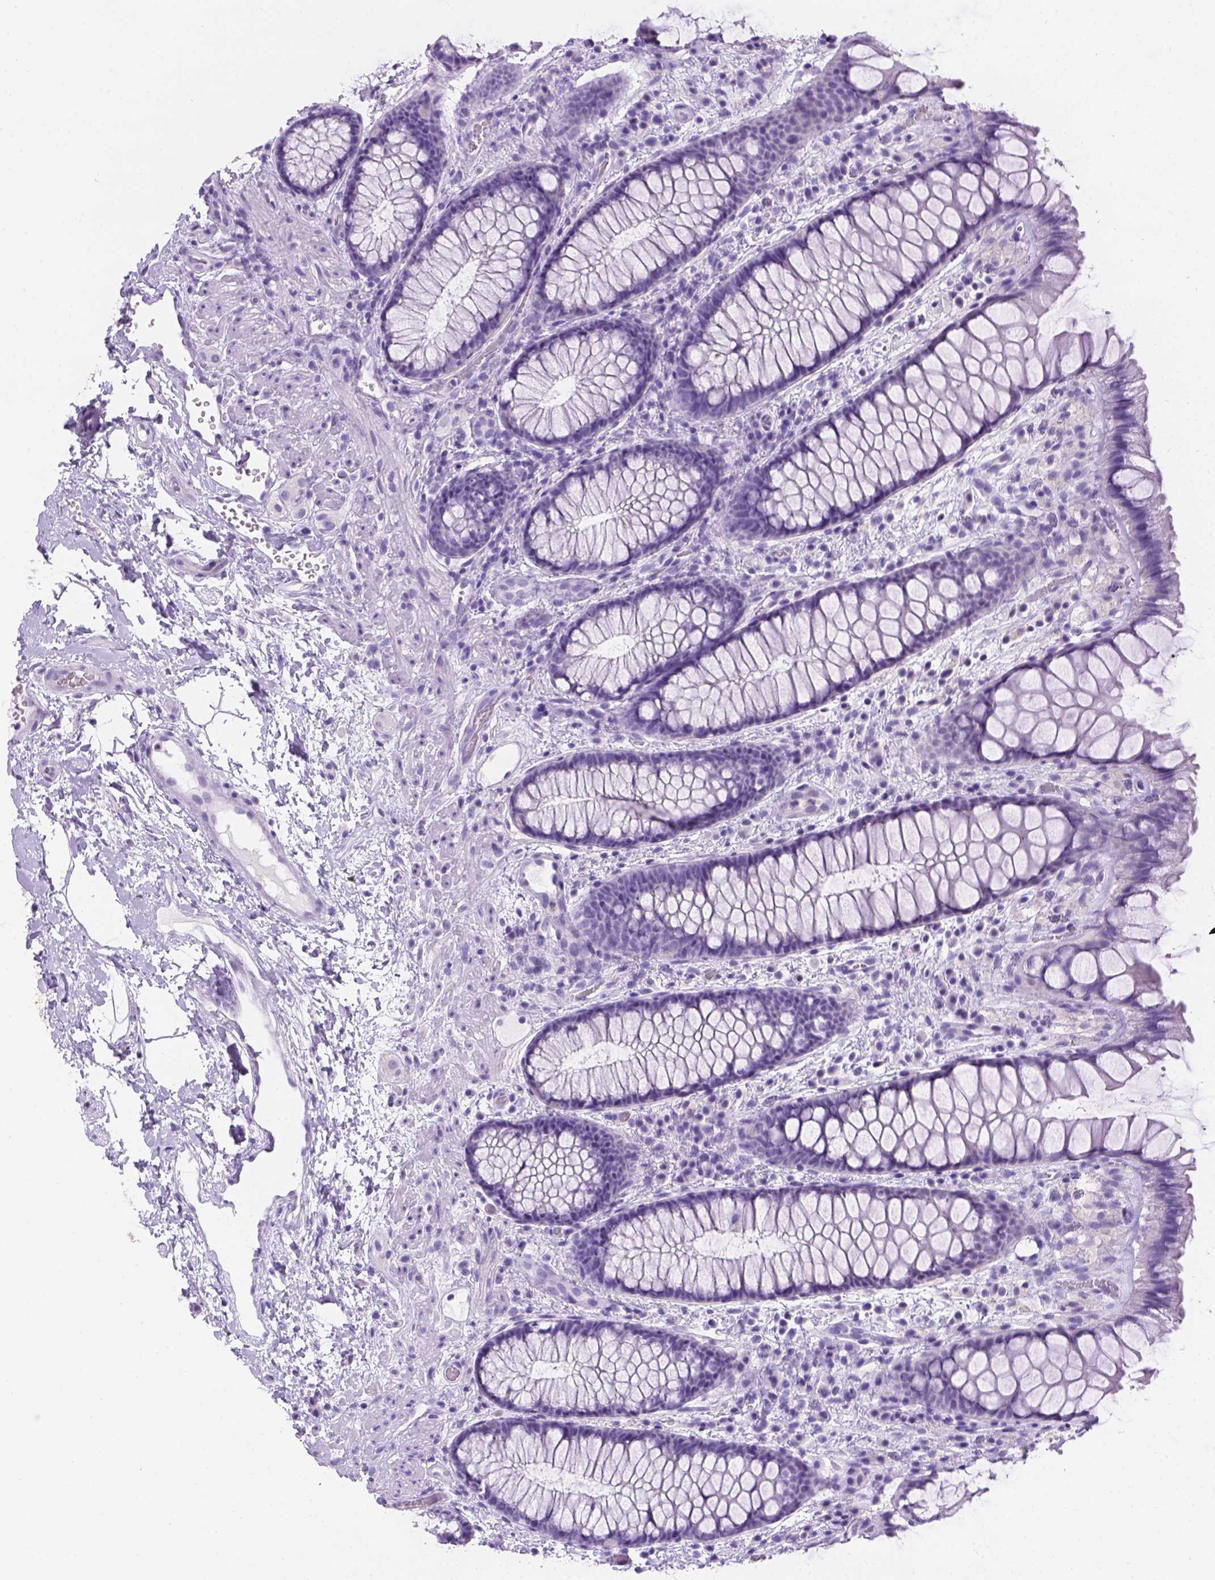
{"staining": {"intensity": "negative", "quantity": "none", "location": "none"}, "tissue": "rectum", "cell_type": "Glandular cells", "image_type": "normal", "snomed": [{"axis": "morphology", "description": "Normal tissue, NOS"}, {"axis": "topography", "description": "Rectum"}], "caption": "DAB (3,3'-diaminobenzidine) immunohistochemical staining of unremarkable rectum exhibits no significant staining in glandular cells.", "gene": "TMEM38A", "patient": {"sex": "female", "age": 62}}